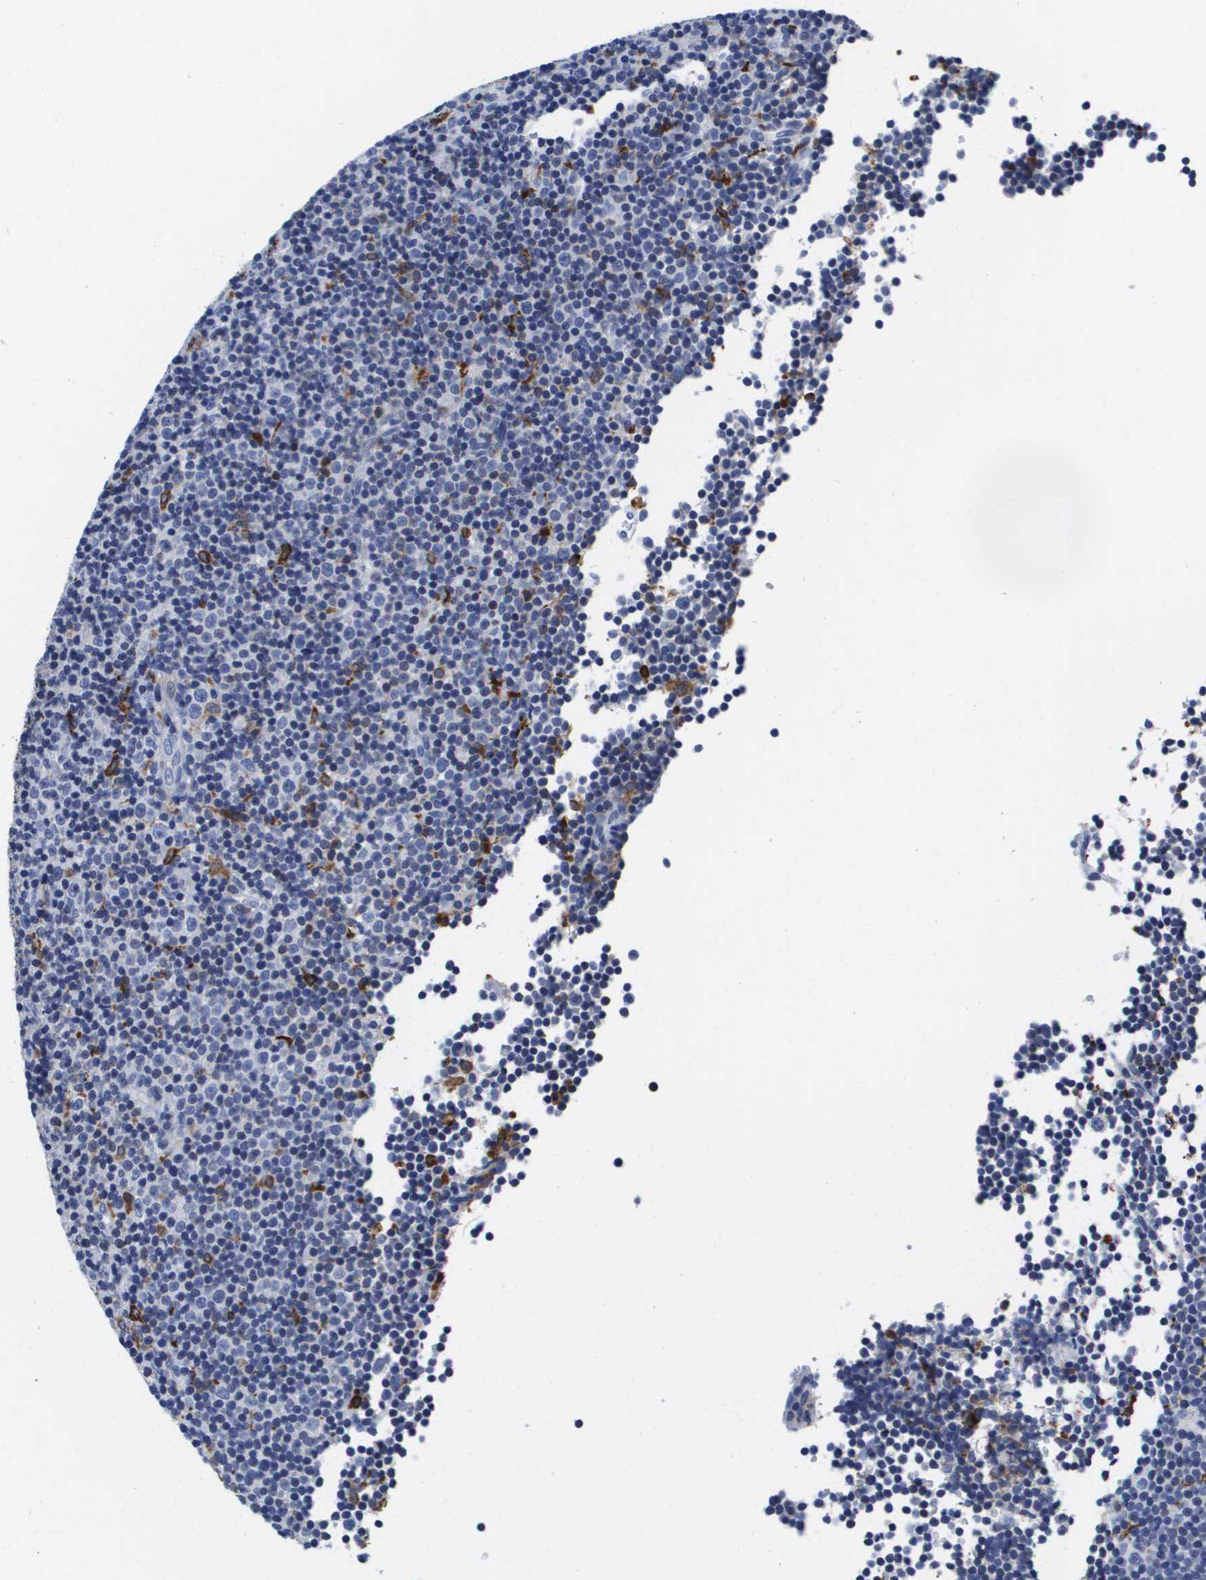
{"staining": {"intensity": "negative", "quantity": "none", "location": "none"}, "tissue": "lymphoma", "cell_type": "Tumor cells", "image_type": "cancer", "snomed": [{"axis": "morphology", "description": "Malignant lymphoma, non-Hodgkin's type, Low grade"}, {"axis": "topography", "description": "Lymph node"}], "caption": "High power microscopy micrograph of an immunohistochemistry micrograph of malignant lymphoma, non-Hodgkin's type (low-grade), revealing no significant positivity in tumor cells.", "gene": "HMOX1", "patient": {"sex": "female", "age": 67}}